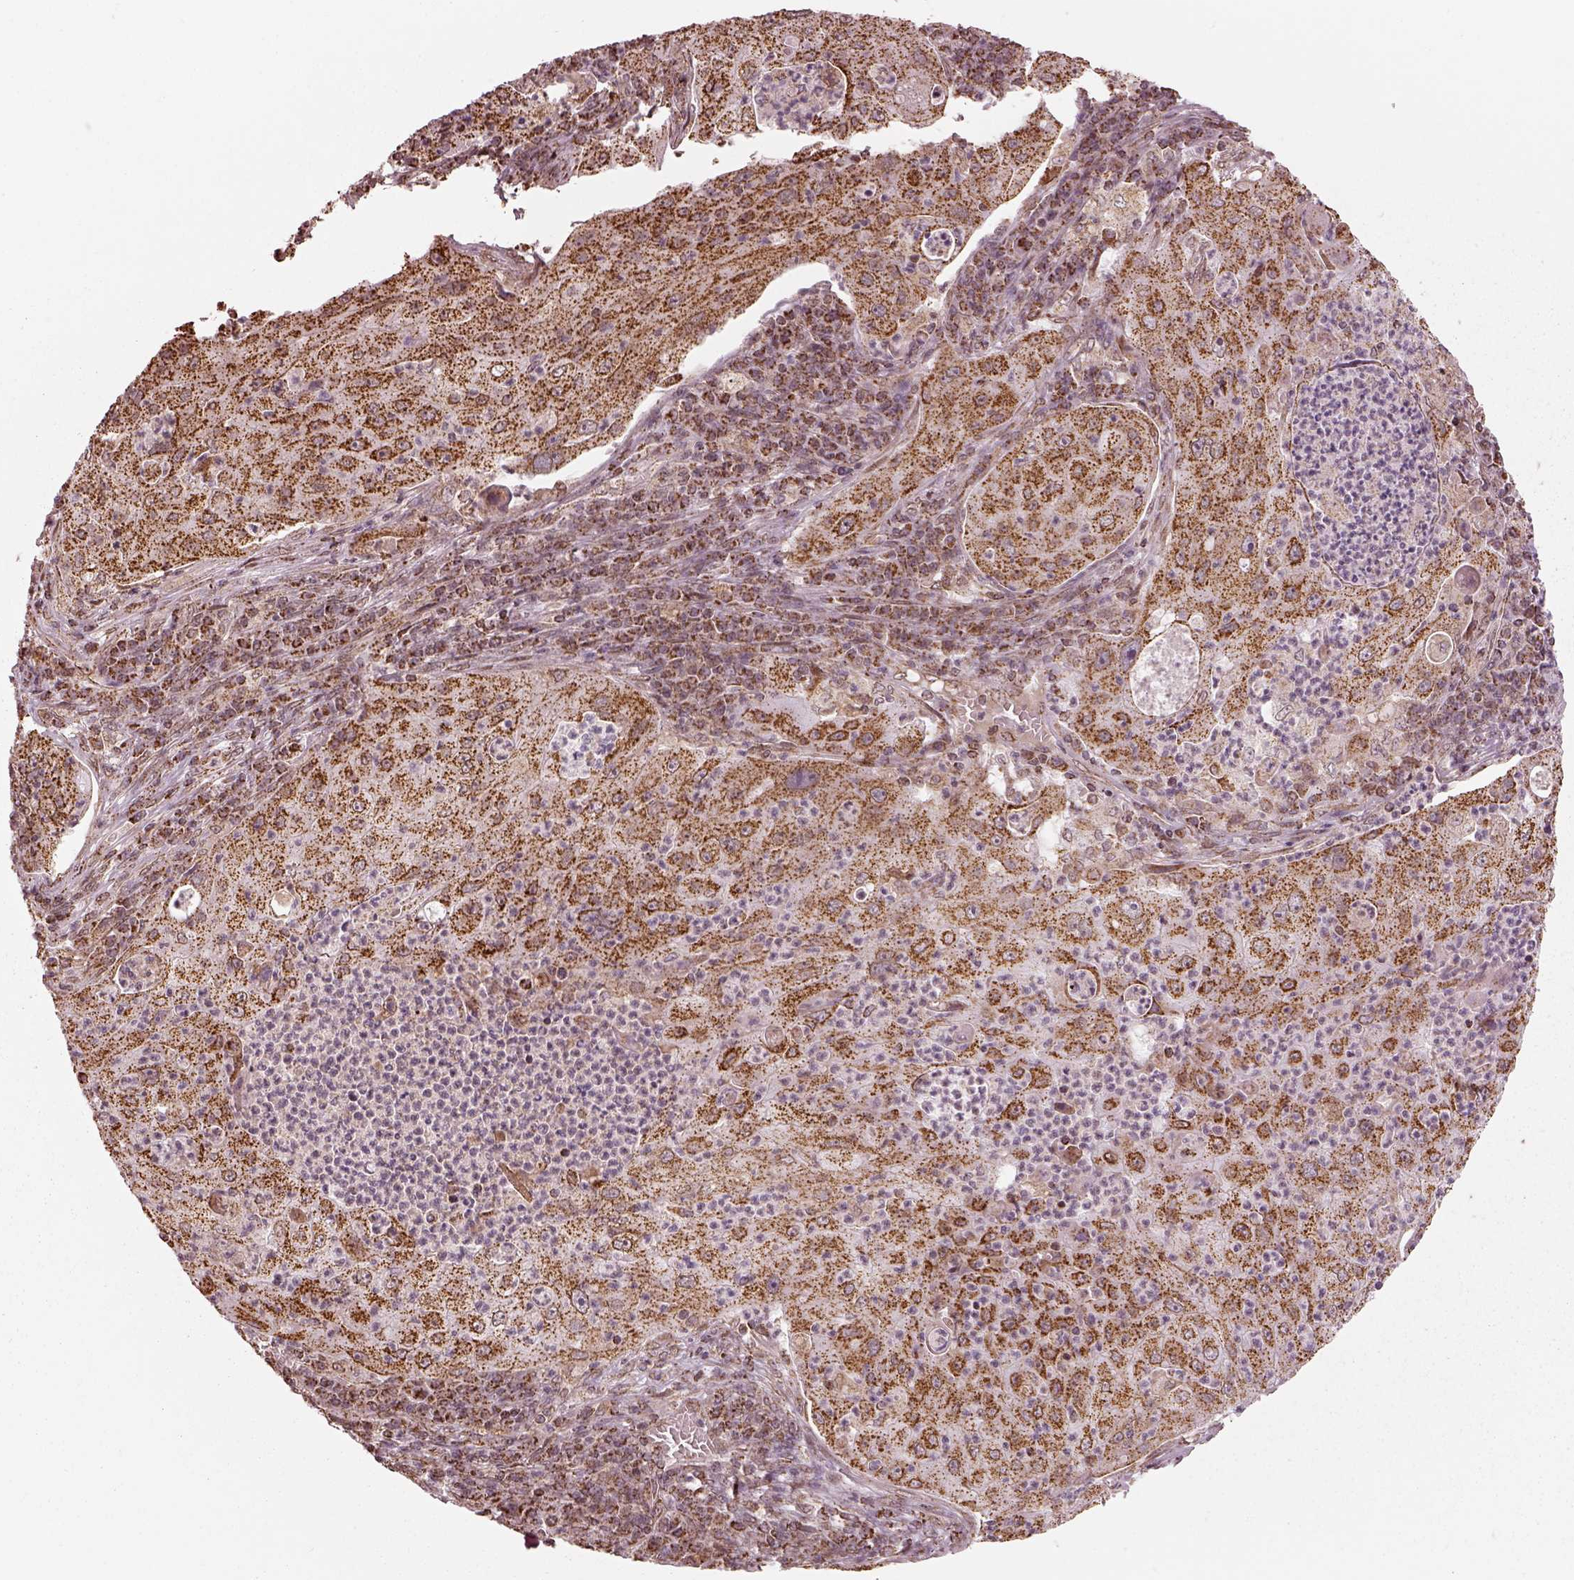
{"staining": {"intensity": "strong", "quantity": ">75%", "location": "cytoplasmic/membranous"}, "tissue": "lung cancer", "cell_type": "Tumor cells", "image_type": "cancer", "snomed": [{"axis": "morphology", "description": "Squamous cell carcinoma, NOS"}, {"axis": "topography", "description": "Lung"}], "caption": "A histopathology image showing strong cytoplasmic/membranous positivity in approximately >75% of tumor cells in squamous cell carcinoma (lung), as visualized by brown immunohistochemical staining.", "gene": "ACOT2", "patient": {"sex": "female", "age": 59}}